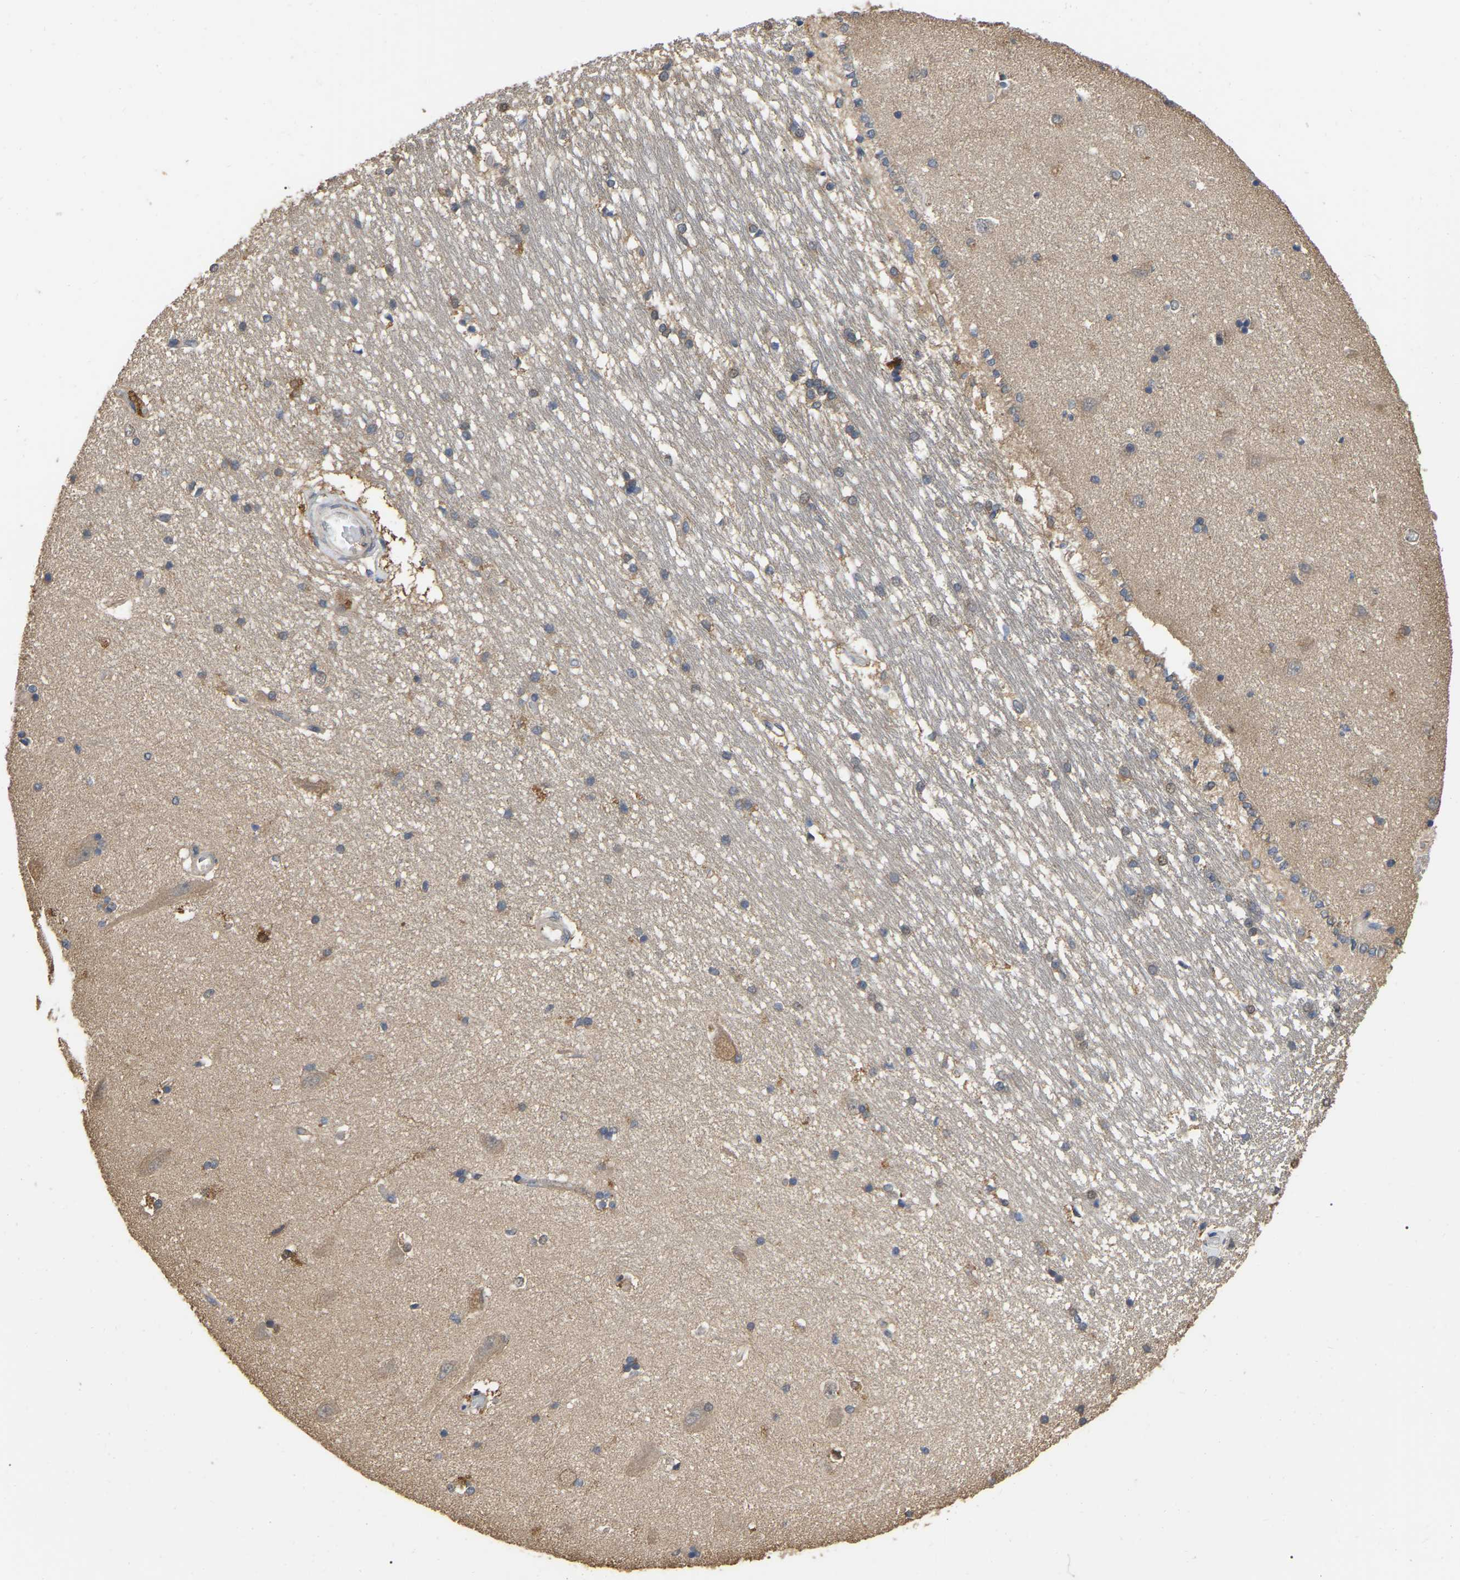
{"staining": {"intensity": "weak", "quantity": "25%-75%", "location": "cytoplasmic/membranous"}, "tissue": "hippocampus", "cell_type": "Glial cells", "image_type": "normal", "snomed": [{"axis": "morphology", "description": "Normal tissue, NOS"}, {"axis": "topography", "description": "Hippocampus"}], "caption": "Protein staining of unremarkable hippocampus displays weak cytoplasmic/membranous staining in approximately 25%-75% of glial cells.", "gene": "FAM219A", "patient": {"sex": "male", "age": 45}}